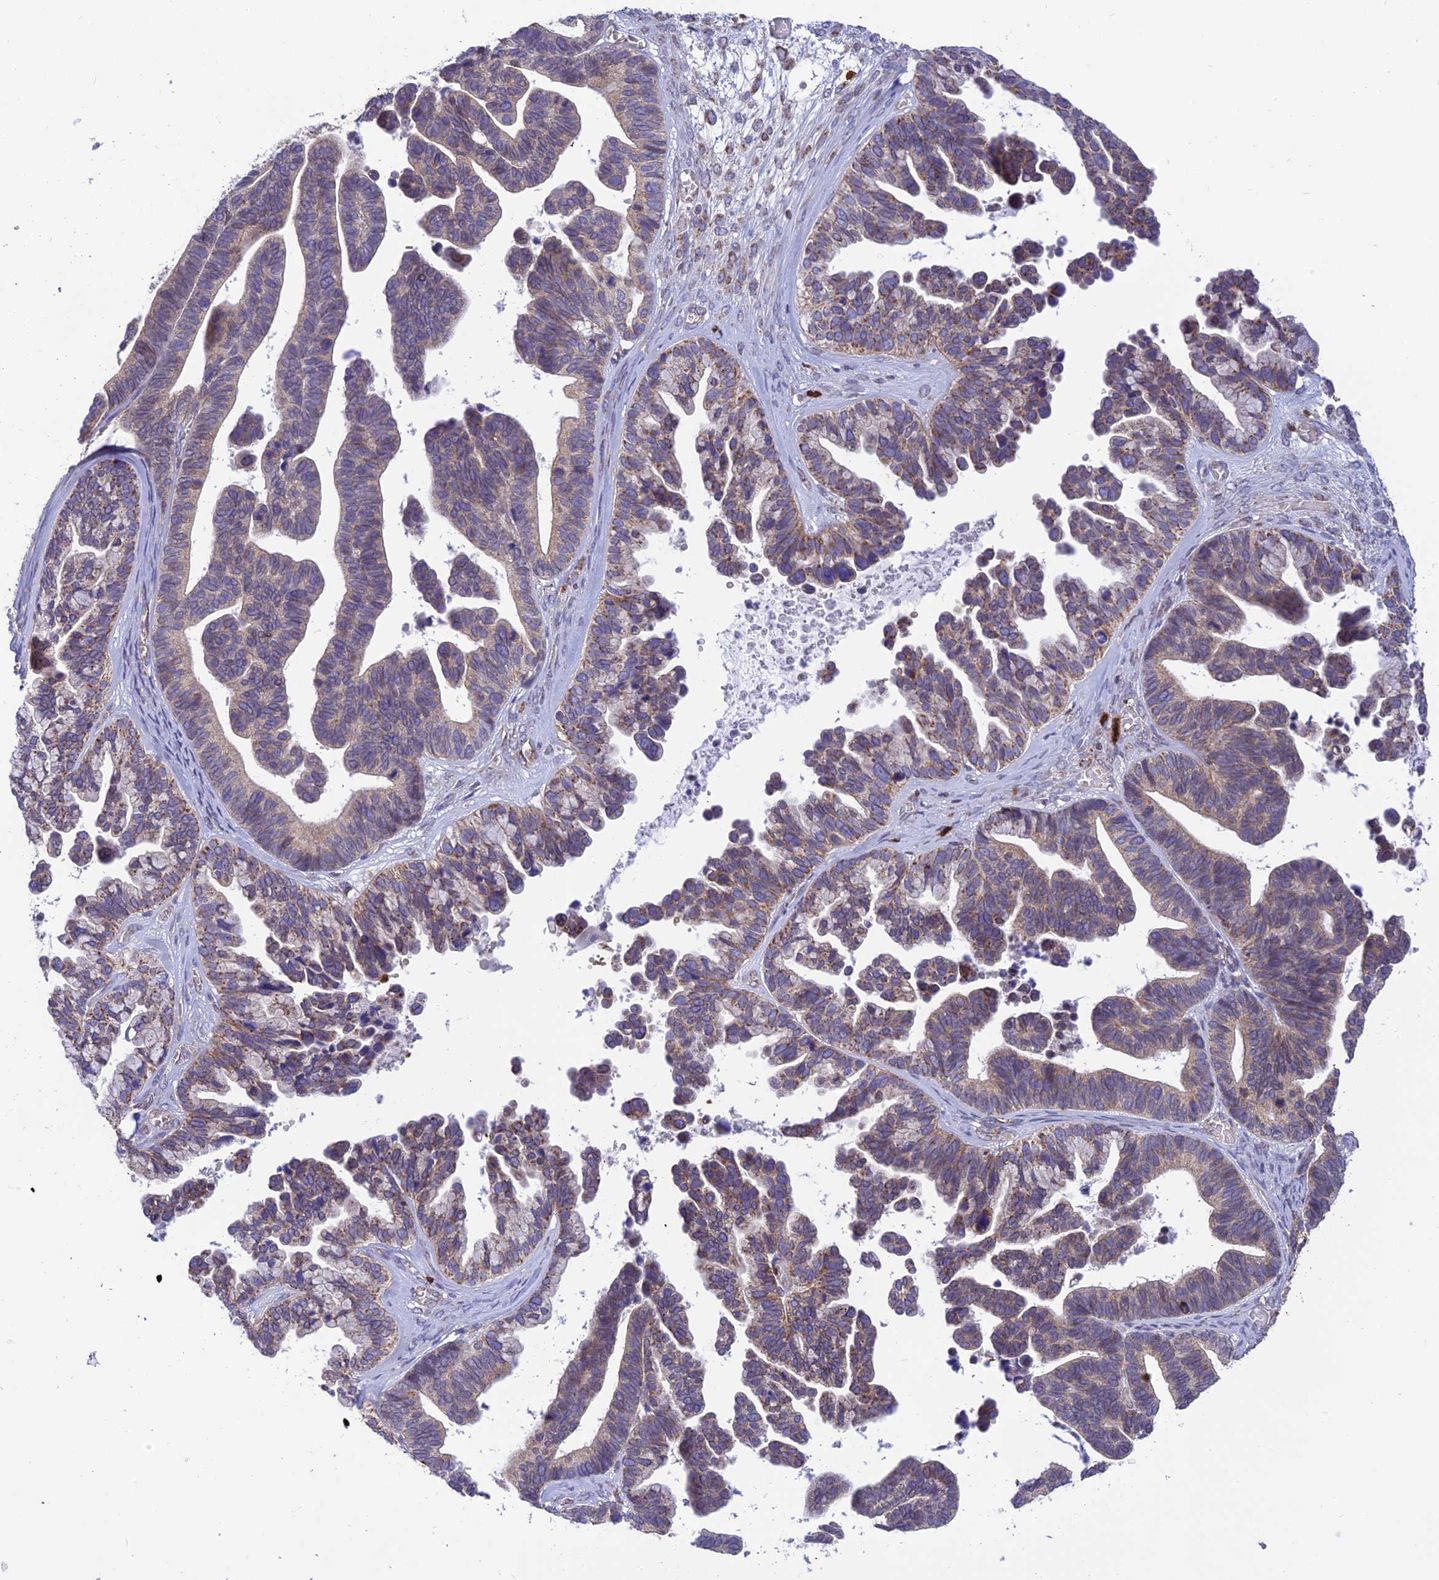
{"staining": {"intensity": "moderate", "quantity": "<25%", "location": "cytoplasmic/membranous"}, "tissue": "ovarian cancer", "cell_type": "Tumor cells", "image_type": "cancer", "snomed": [{"axis": "morphology", "description": "Cystadenocarcinoma, serous, NOS"}, {"axis": "topography", "description": "Ovary"}], "caption": "The photomicrograph displays a brown stain indicating the presence of a protein in the cytoplasmic/membranous of tumor cells in ovarian serous cystadenocarcinoma. (brown staining indicates protein expression, while blue staining denotes nuclei).", "gene": "PKHD1L1", "patient": {"sex": "female", "age": 56}}